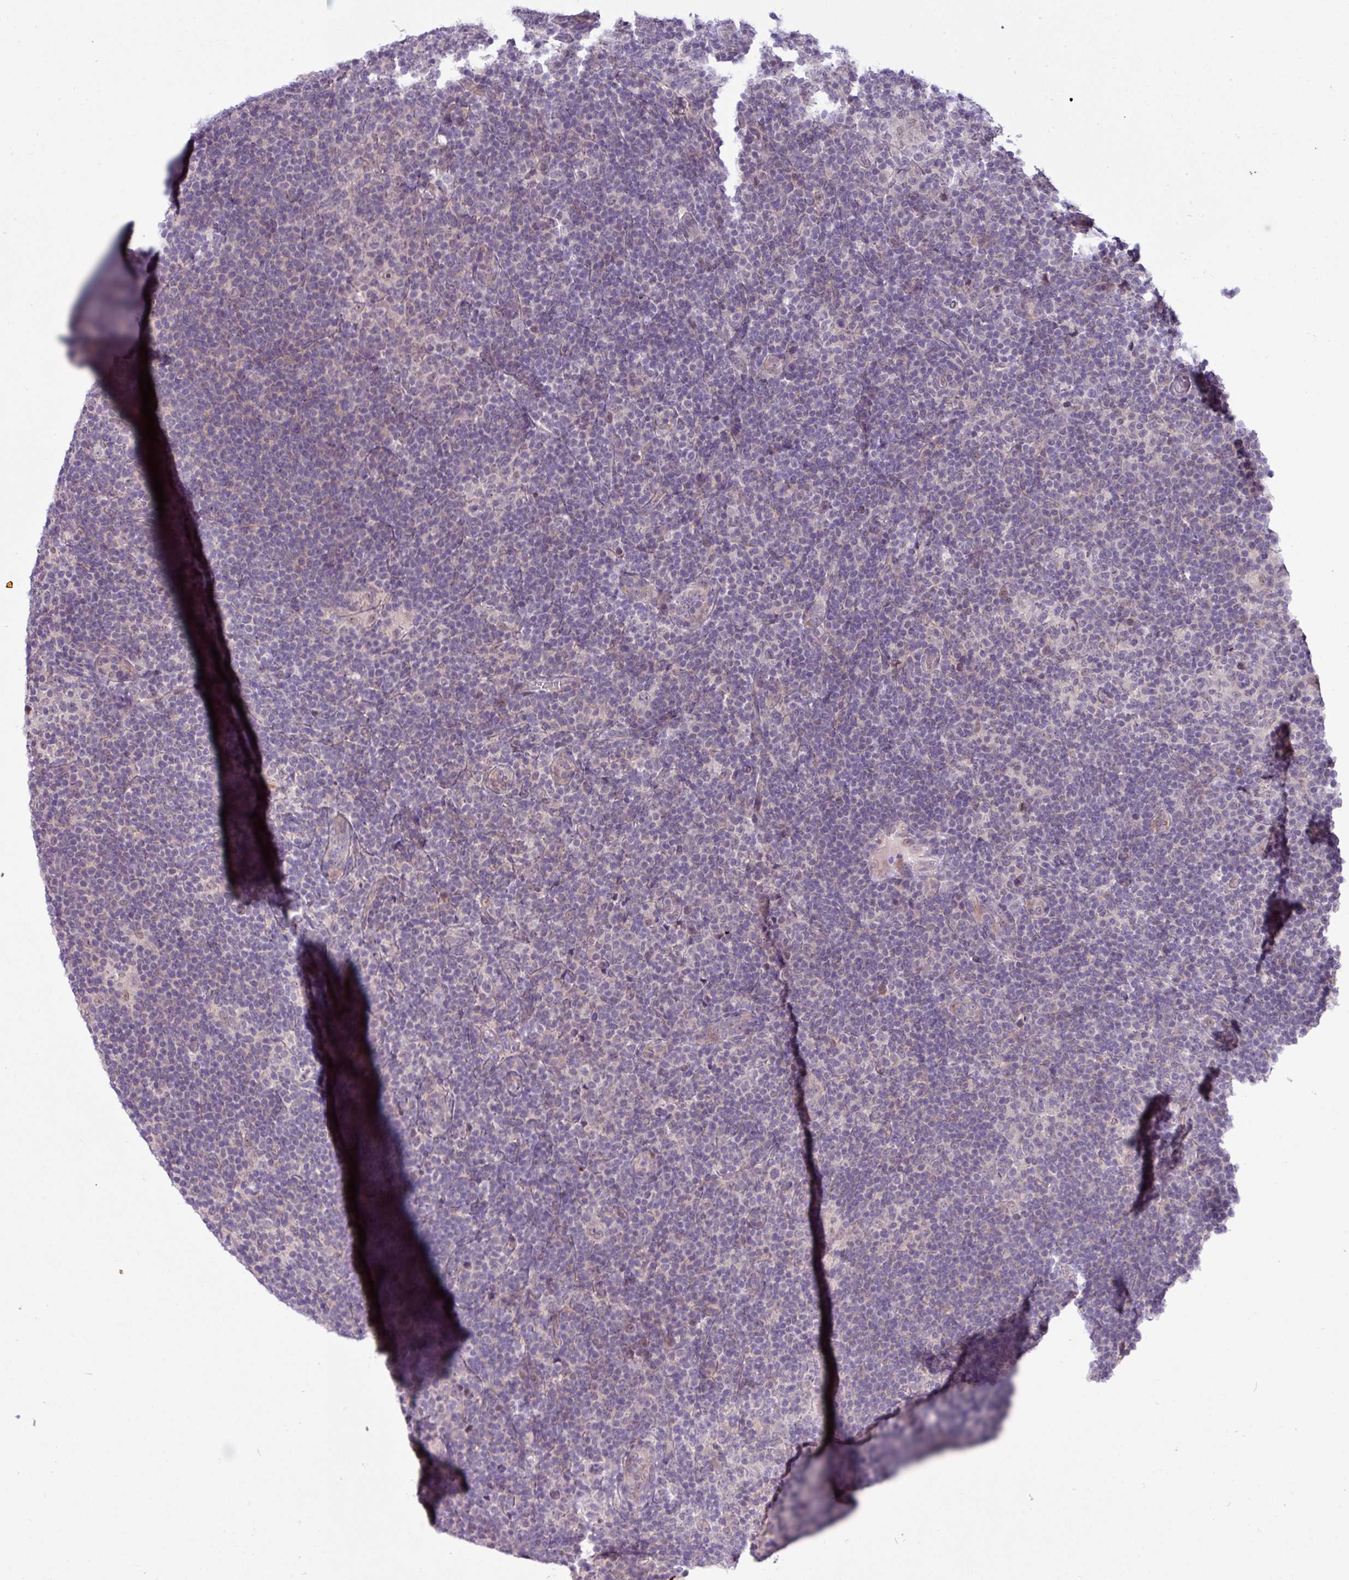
{"staining": {"intensity": "negative", "quantity": "none", "location": "none"}, "tissue": "lymphoma", "cell_type": "Tumor cells", "image_type": "cancer", "snomed": [{"axis": "morphology", "description": "Hodgkin's disease, NOS"}, {"axis": "topography", "description": "Lymph node"}], "caption": "This is a micrograph of IHC staining of Hodgkin's disease, which shows no positivity in tumor cells.", "gene": "RIPPLY1", "patient": {"sex": "female", "age": 57}}